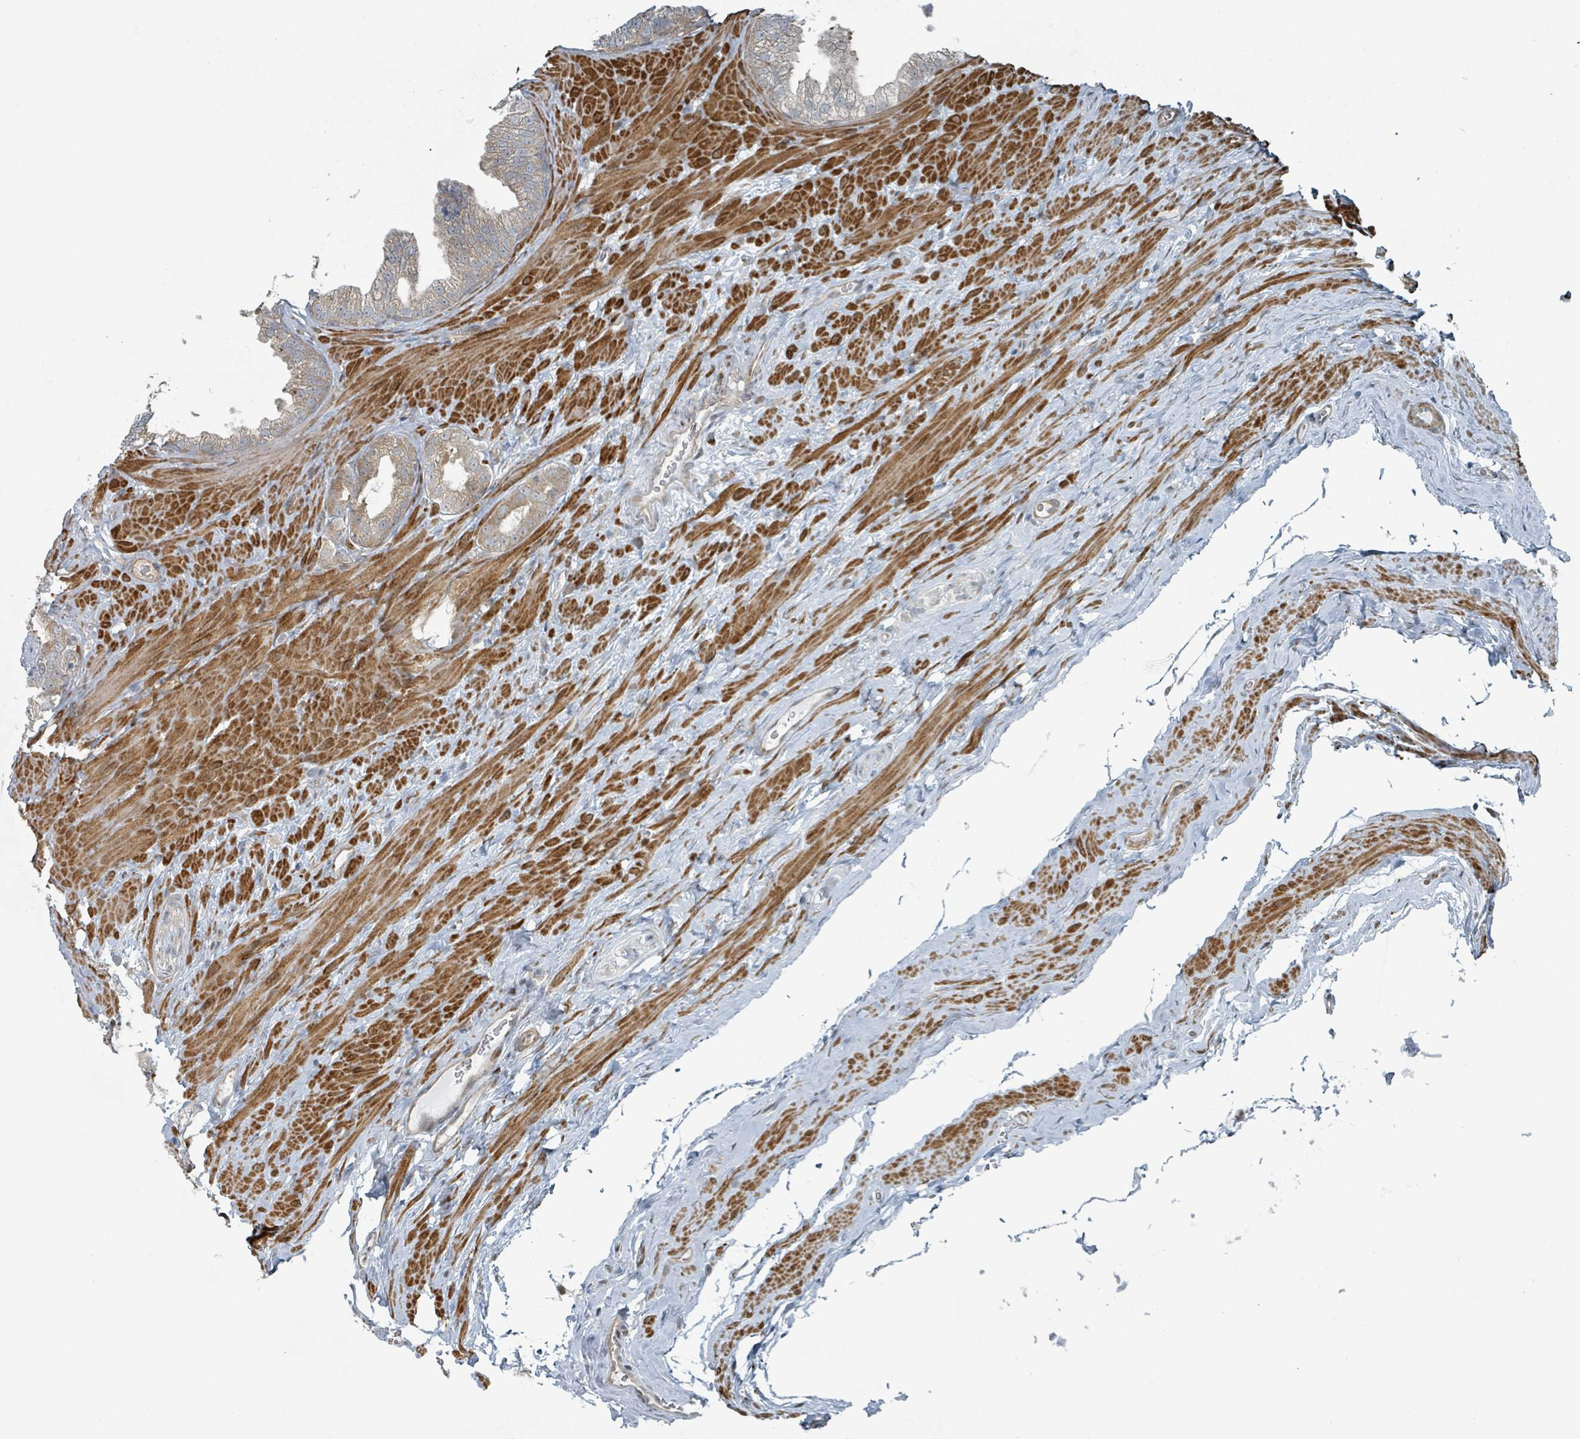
{"staining": {"intensity": "weak", "quantity": "25%-75%", "location": "cytoplasmic/membranous"}, "tissue": "prostate cancer", "cell_type": "Tumor cells", "image_type": "cancer", "snomed": [{"axis": "morphology", "description": "Adenocarcinoma, Low grade"}, {"axis": "topography", "description": "Prostate"}], "caption": "Human prostate cancer (low-grade adenocarcinoma) stained for a protein (brown) exhibits weak cytoplasmic/membranous positive staining in about 25%-75% of tumor cells.", "gene": "RHPN2", "patient": {"sex": "male", "age": 63}}